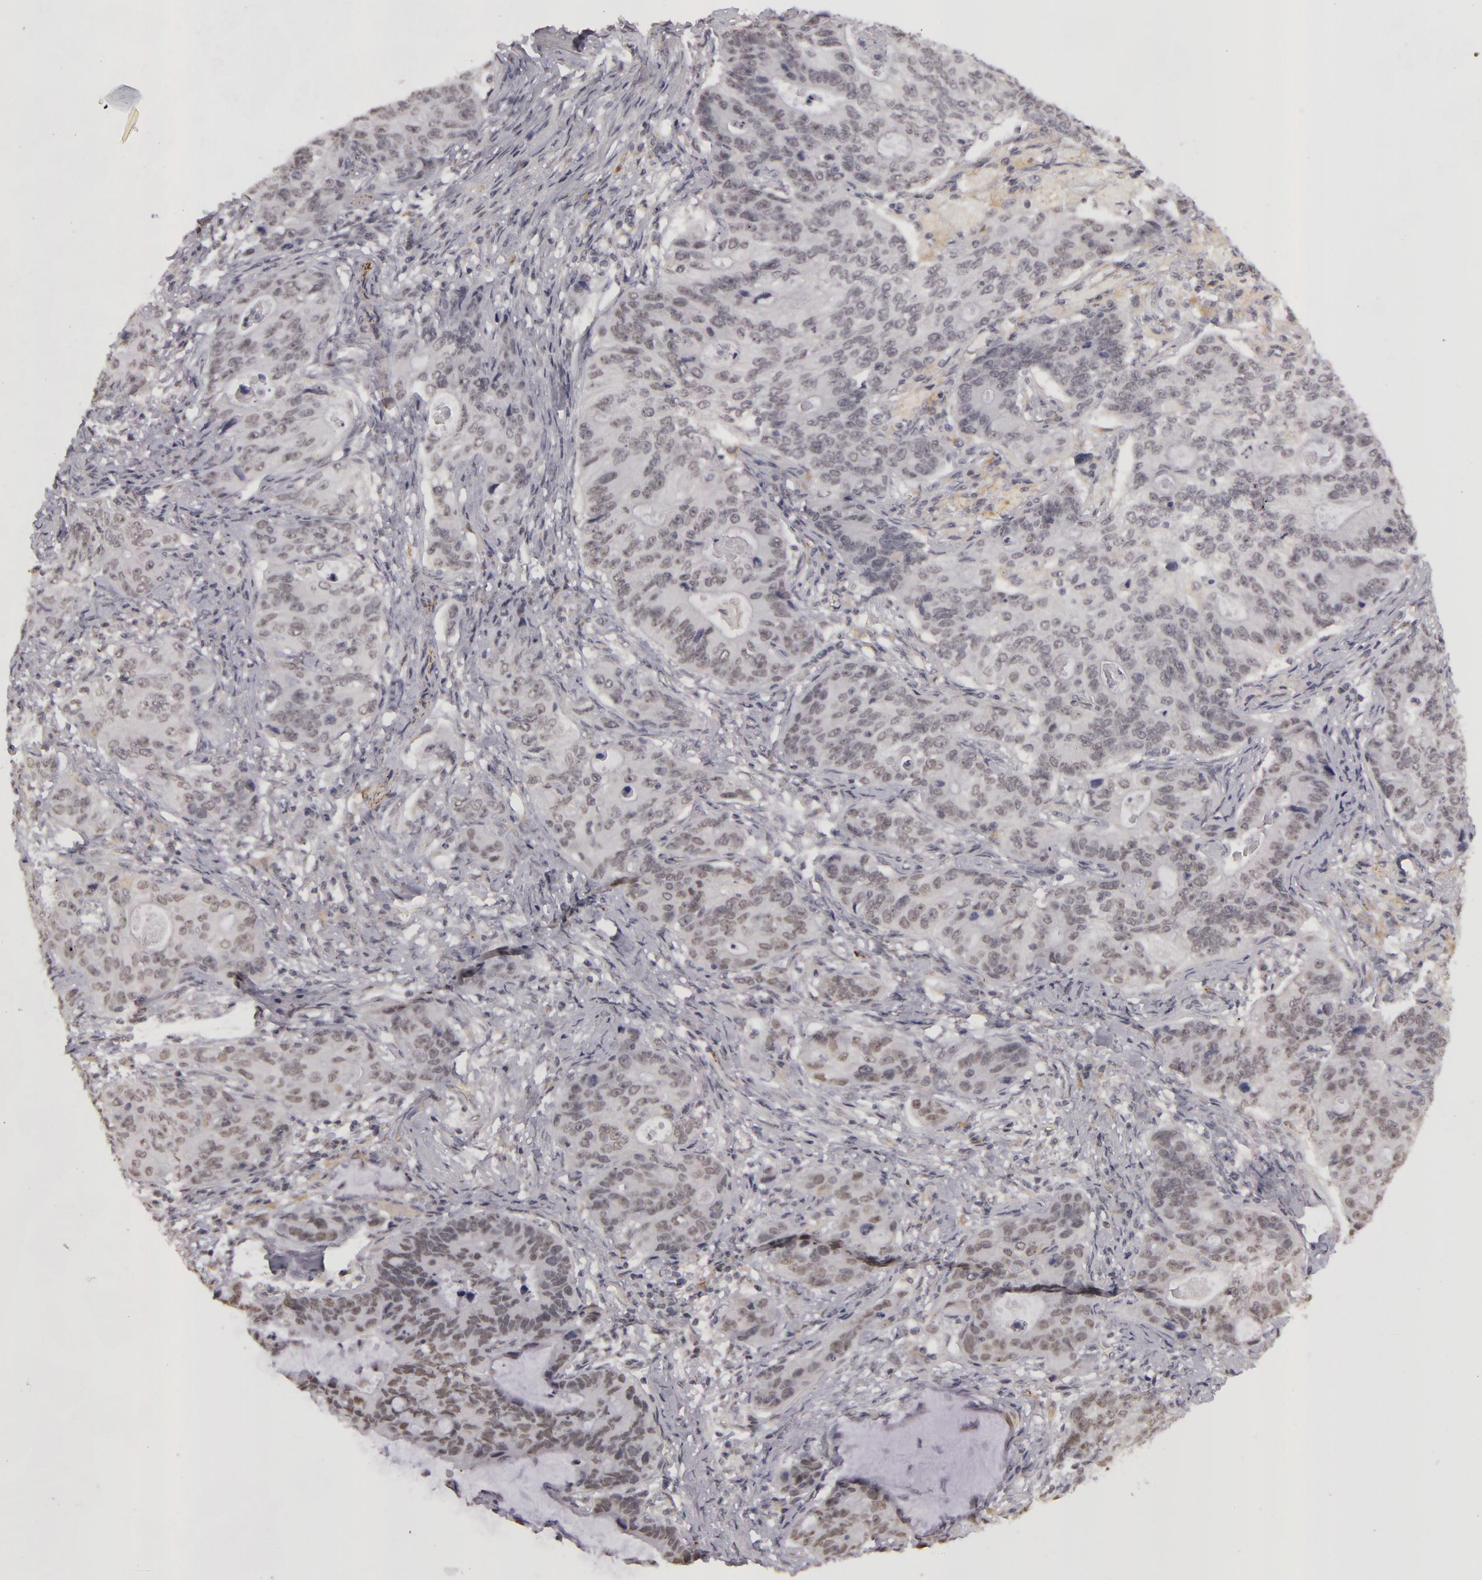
{"staining": {"intensity": "negative", "quantity": "none", "location": "none"}, "tissue": "stomach cancer", "cell_type": "Tumor cells", "image_type": "cancer", "snomed": [{"axis": "morphology", "description": "Adenocarcinoma, NOS"}, {"axis": "topography", "description": "Esophagus"}, {"axis": "topography", "description": "Stomach"}], "caption": "The histopathology image shows no staining of tumor cells in stomach cancer (adenocarcinoma).", "gene": "RRP7A", "patient": {"sex": "male", "age": 74}}